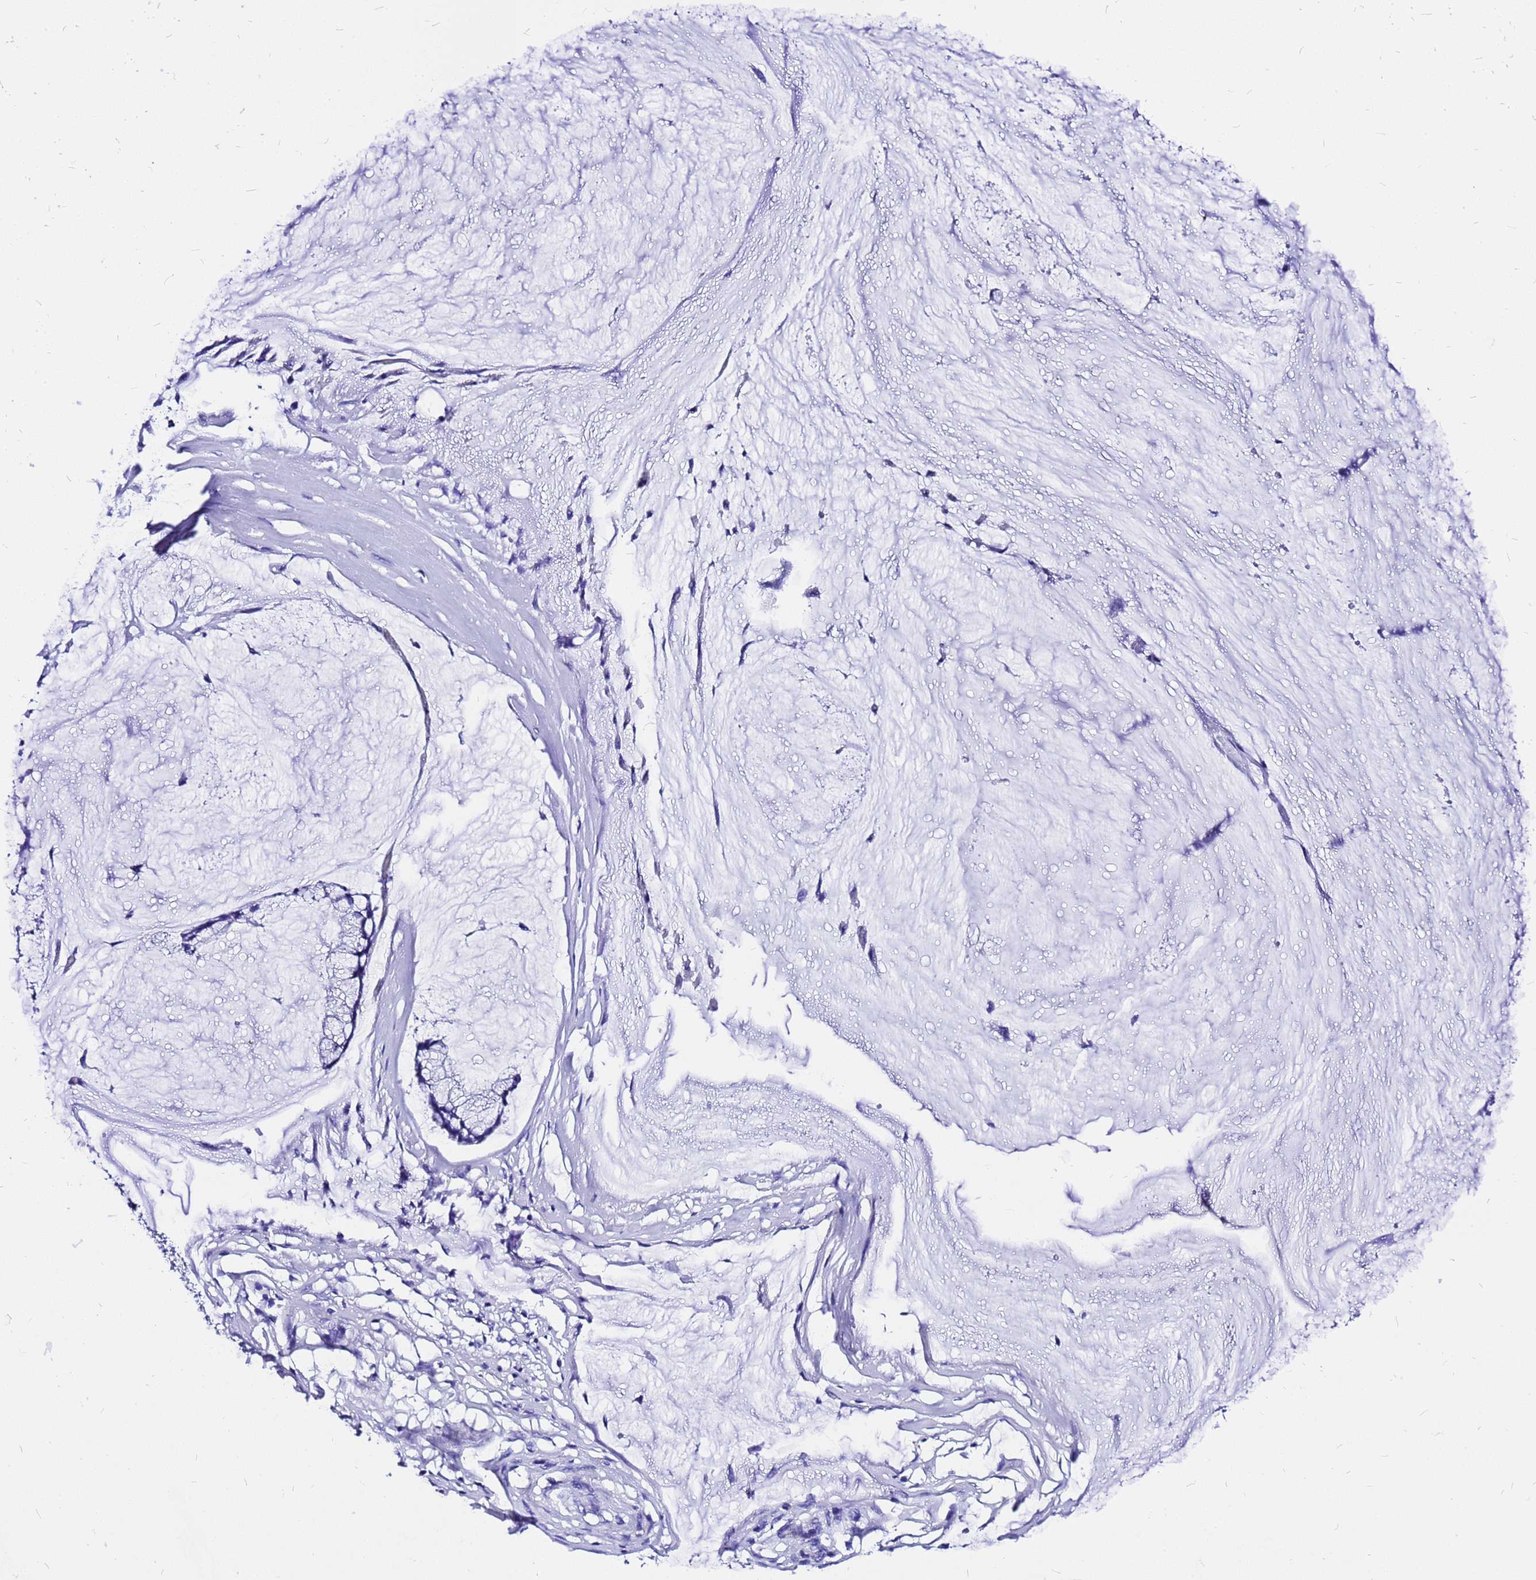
{"staining": {"intensity": "negative", "quantity": "none", "location": "none"}, "tissue": "ovarian cancer", "cell_type": "Tumor cells", "image_type": "cancer", "snomed": [{"axis": "morphology", "description": "Cystadenocarcinoma, mucinous, NOS"}, {"axis": "topography", "description": "Ovary"}], "caption": "Photomicrograph shows no protein expression in tumor cells of ovarian cancer (mucinous cystadenocarcinoma) tissue.", "gene": "HERC4", "patient": {"sex": "female", "age": 42}}